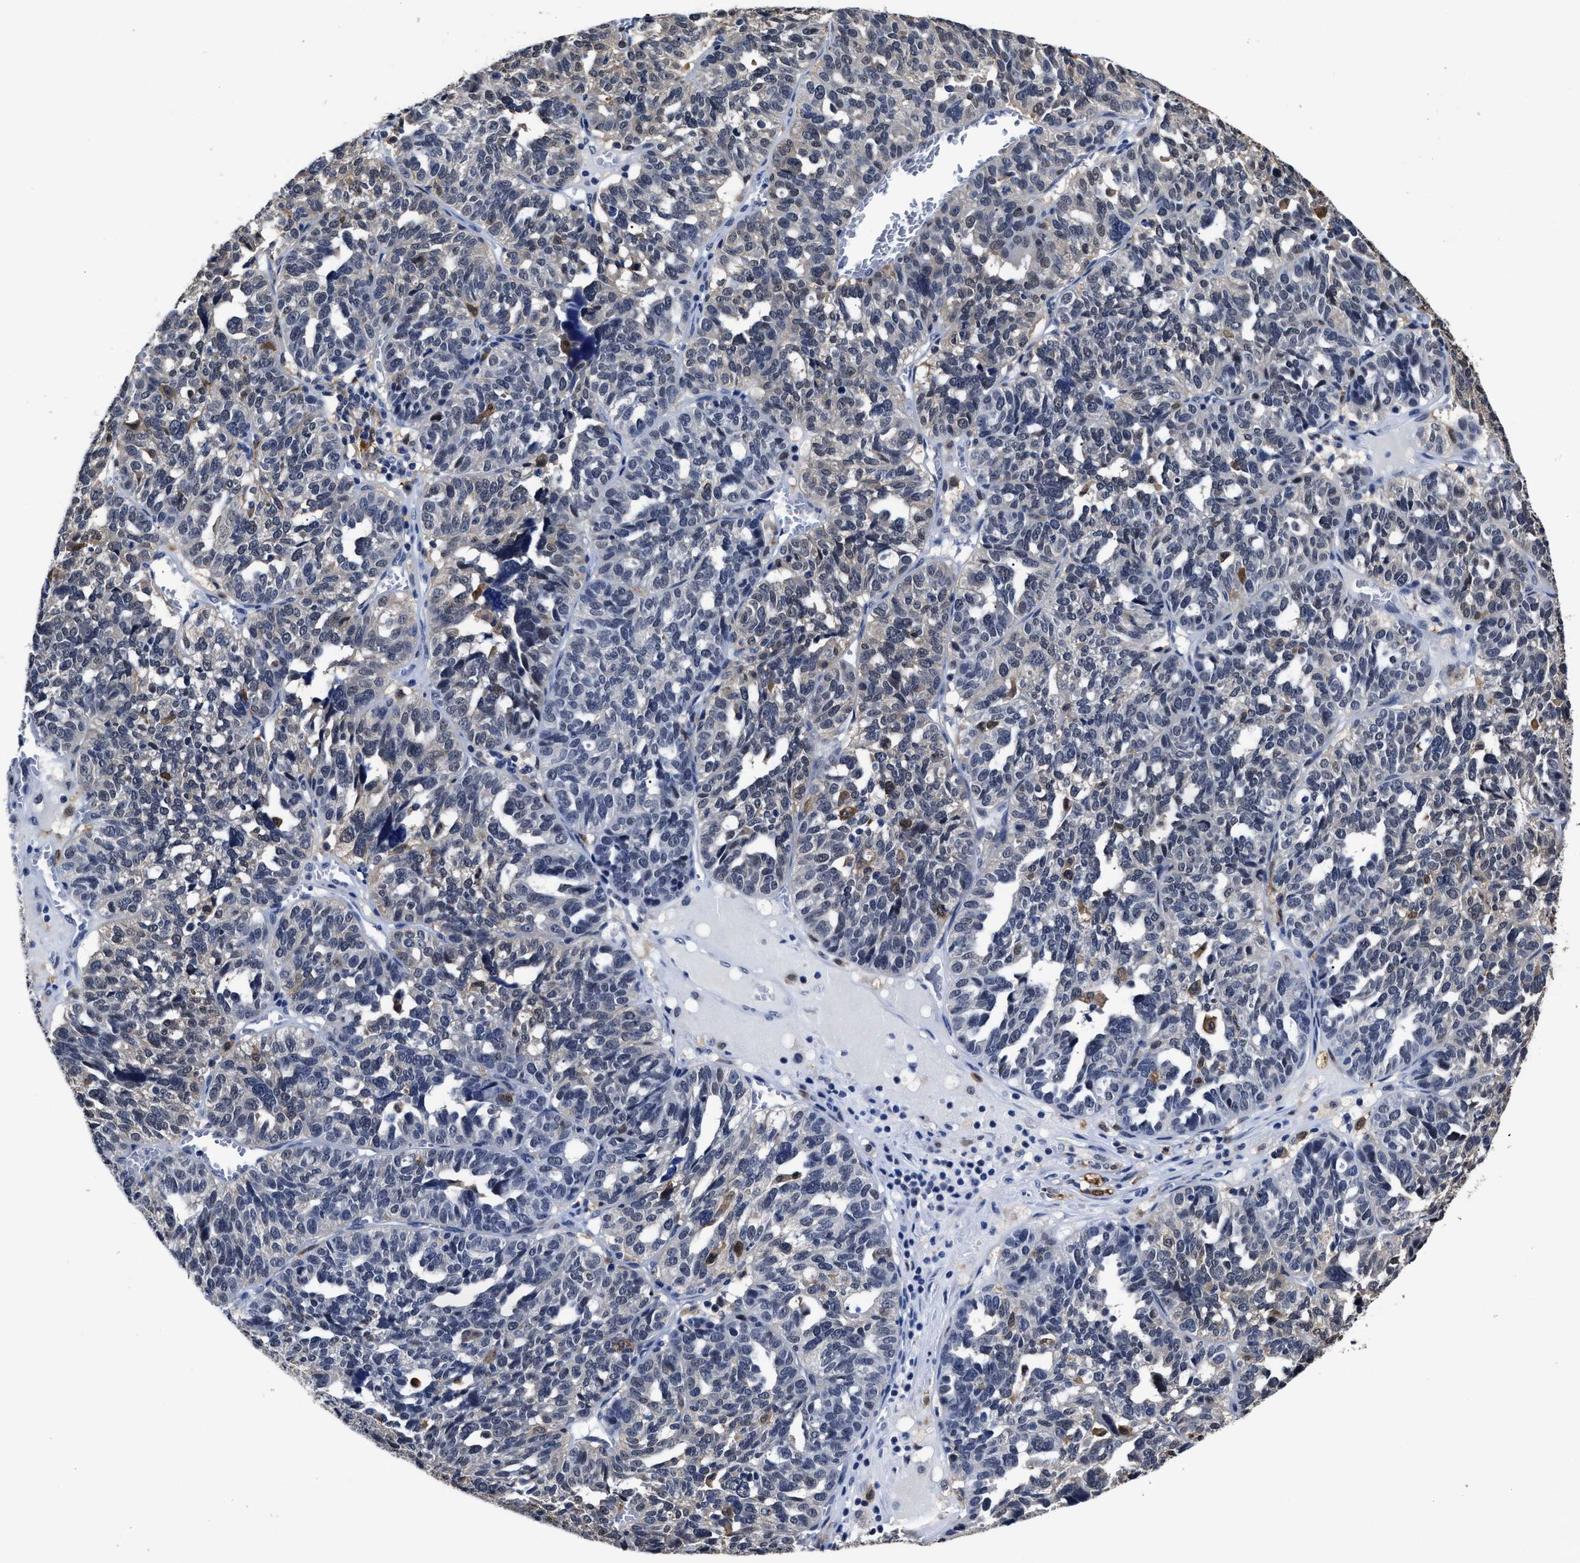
{"staining": {"intensity": "negative", "quantity": "none", "location": "none"}, "tissue": "ovarian cancer", "cell_type": "Tumor cells", "image_type": "cancer", "snomed": [{"axis": "morphology", "description": "Cystadenocarcinoma, serous, NOS"}, {"axis": "topography", "description": "Ovary"}], "caption": "Human ovarian serous cystadenocarcinoma stained for a protein using immunohistochemistry exhibits no staining in tumor cells.", "gene": "PRPF4B", "patient": {"sex": "female", "age": 59}}